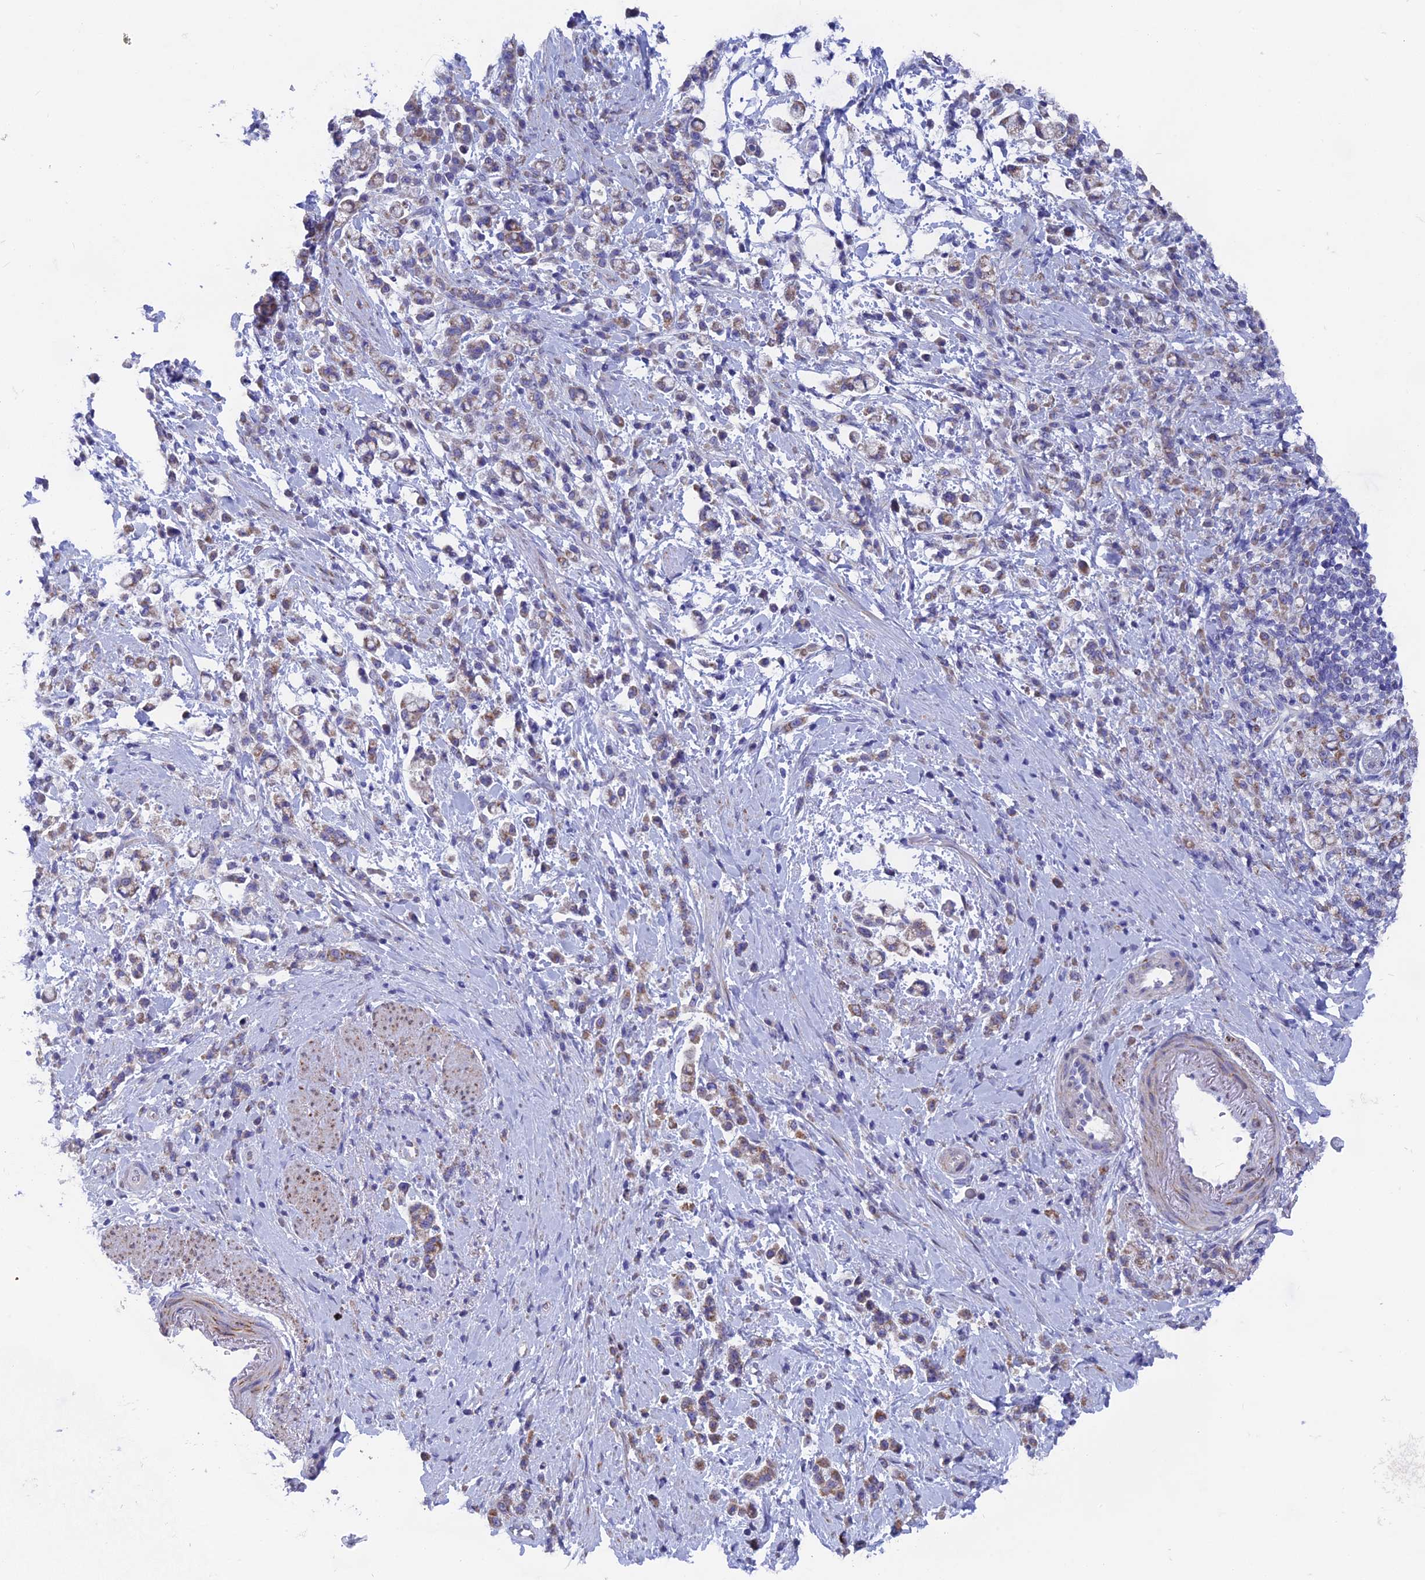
{"staining": {"intensity": "weak", "quantity": "25%-75%", "location": "cytoplasmic/membranous"}, "tissue": "stomach cancer", "cell_type": "Tumor cells", "image_type": "cancer", "snomed": [{"axis": "morphology", "description": "Adenocarcinoma, NOS"}, {"axis": "topography", "description": "Stomach"}], "caption": "Immunohistochemical staining of human stomach cancer shows low levels of weak cytoplasmic/membranous protein expression in approximately 25%-75% of tumor cells. (Brightfield microscopy of DAB IHC at high magnification).", "gene": "AK4", "patient": {"sex": "female", "age": 60}}